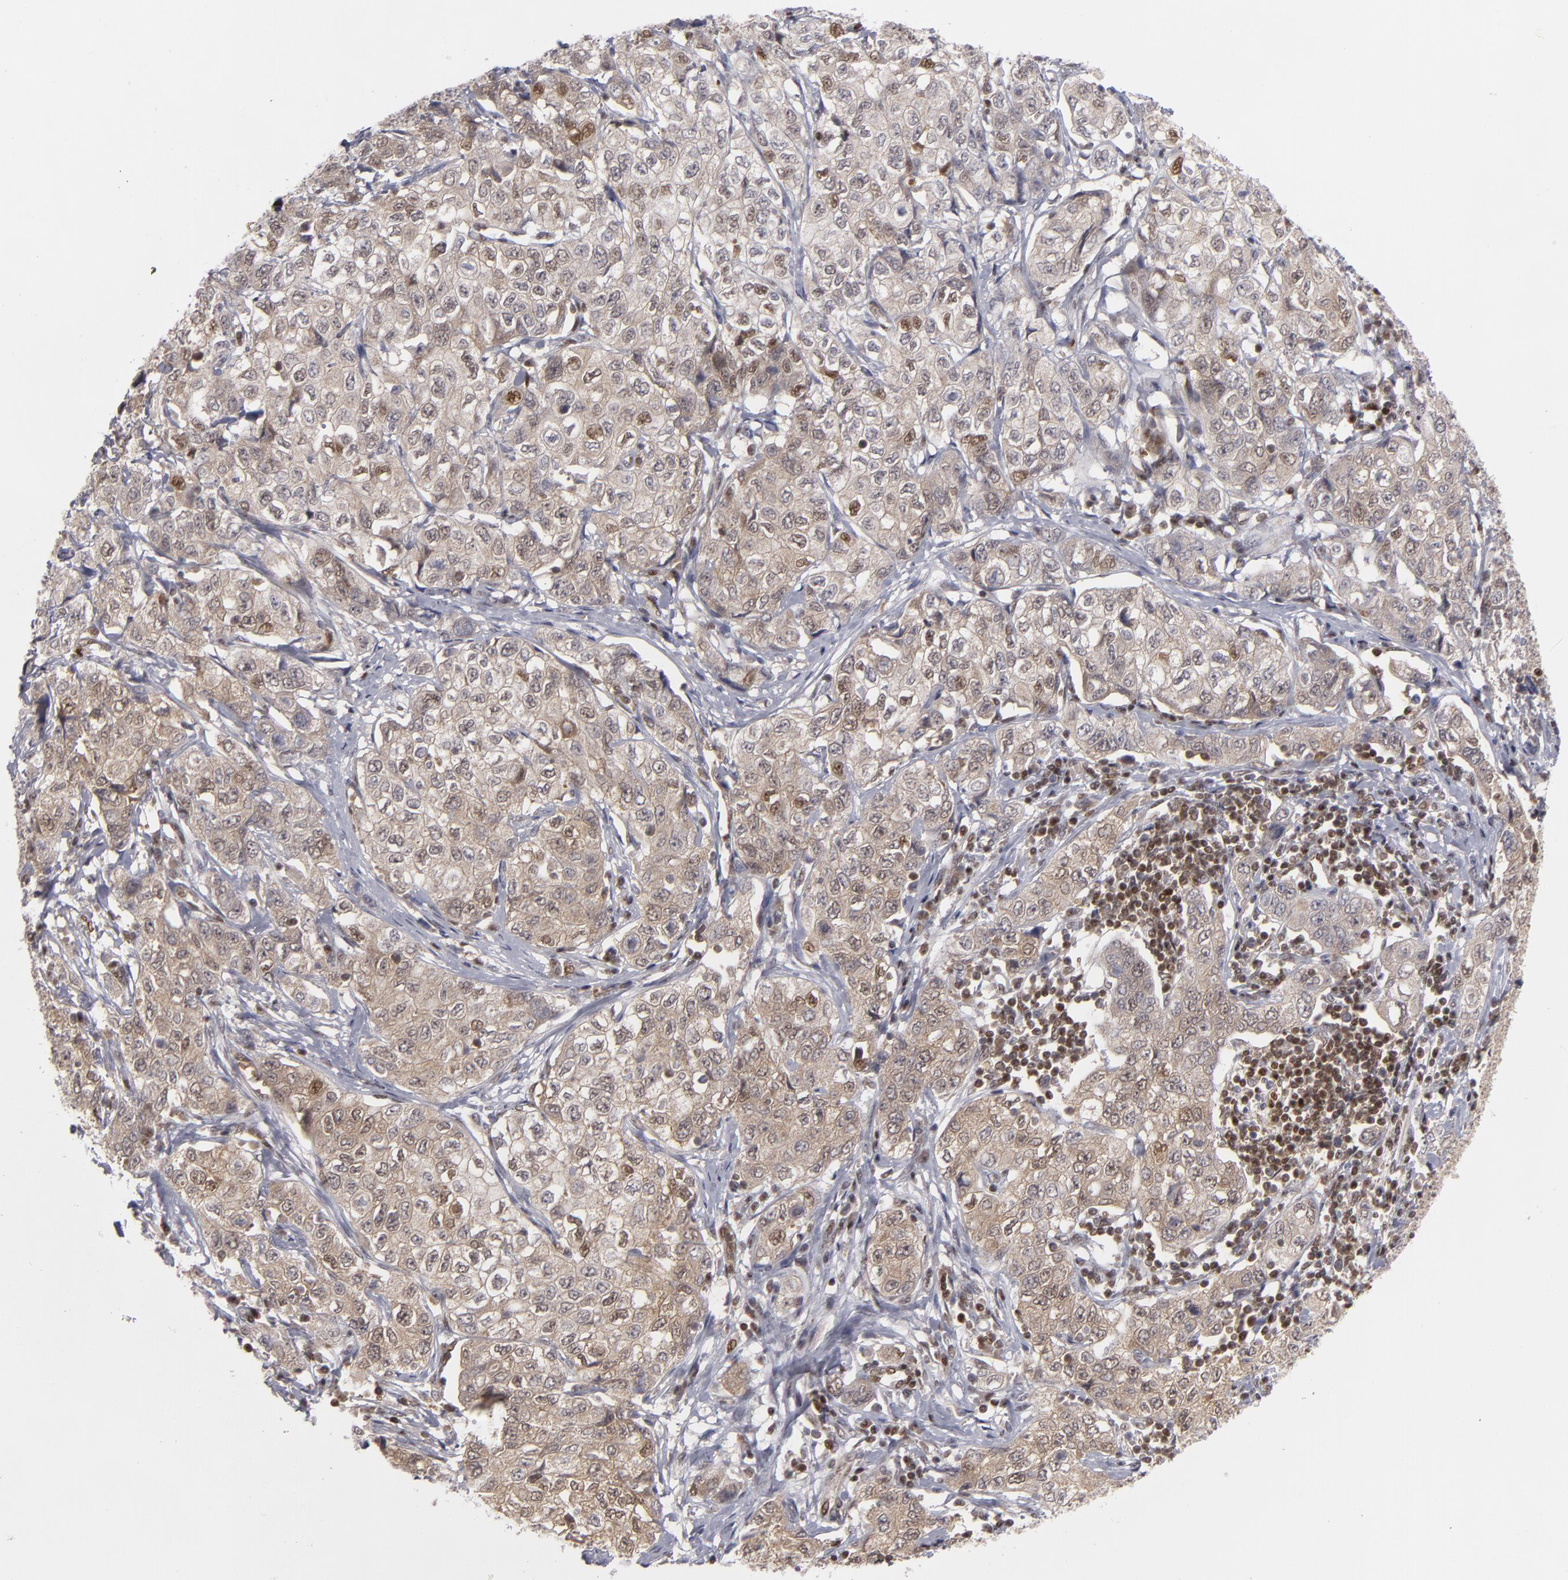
{"staining": {"intensity": "weak", "quantity": ">75%", "location": "cytoplasmic/membranous,nuclear"}, "tissue": "stomach cancer", "cell_type": "Tumor cells", "image_type": "cancer", "snomed": [{"axis": "morphology", "description": "Adenocarcinoma, NOS"}, {"axis": "topography", "description": "Stomach"}], "caption": "Immunohistochemistry (IHC) (DAB) staining of adenocarcinoma (stomach) demonstrates weak cytoplasmic/membranous and nuclear protein positivity in about >75% of tumor cells. The staining was performed using DAB (3,3'-diaminobenzidine), with brown indicating positive protein expression. Nuclei are stained blue with hematoxylin.", "gene": "GSR", "patient": {"sex": "male", "age": 48}}